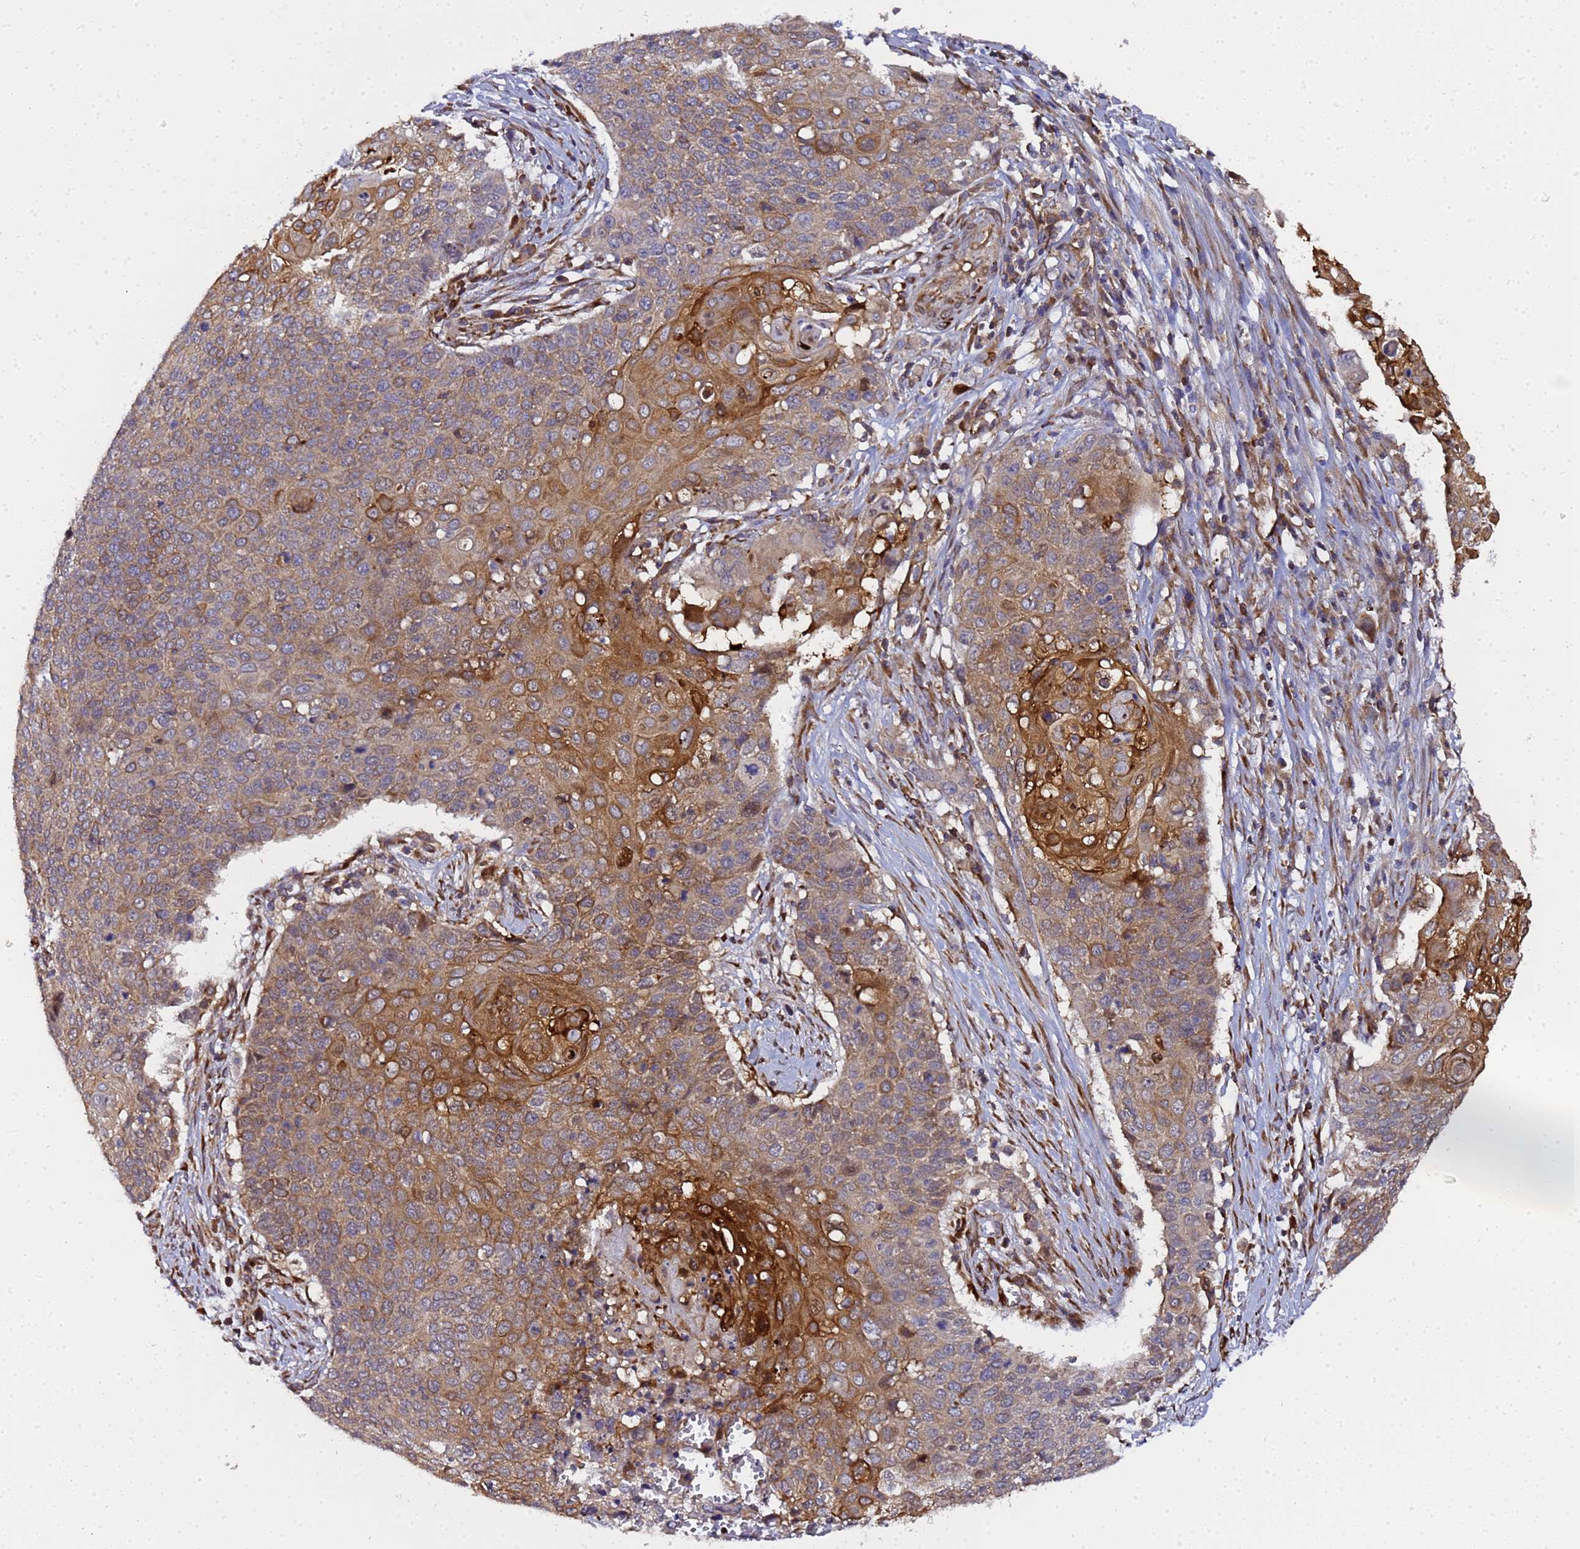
{"staining": {"intensity": "moderate", "quantity": ">75%", "location": "cytoplasmic/membranous"}, "tissue": "cervical cancer", "cell_type": "Tumor cells", "image_type": "cancer", "snomed": [{"axis": "morphology", "description": "Squamous cell carcinoma, NOS"}, {"axis": "topography", "description": "Cervix"}], "caption": "Immunohistochemical staining of human cervical cancer (squamous cell carcinoma) exhibits moderate cytoplasmic/membranous protein expression in about >75% of tumor cells. The staining was performed using DAB (3,3'-diaminobenzidine) to visualize the protein expression in brown, while the nuclei were stained in blue with hematoxylin (Magnification: 20x).", "gene": "MOCS1", "patient": {"sex": "female", "age": 39}}